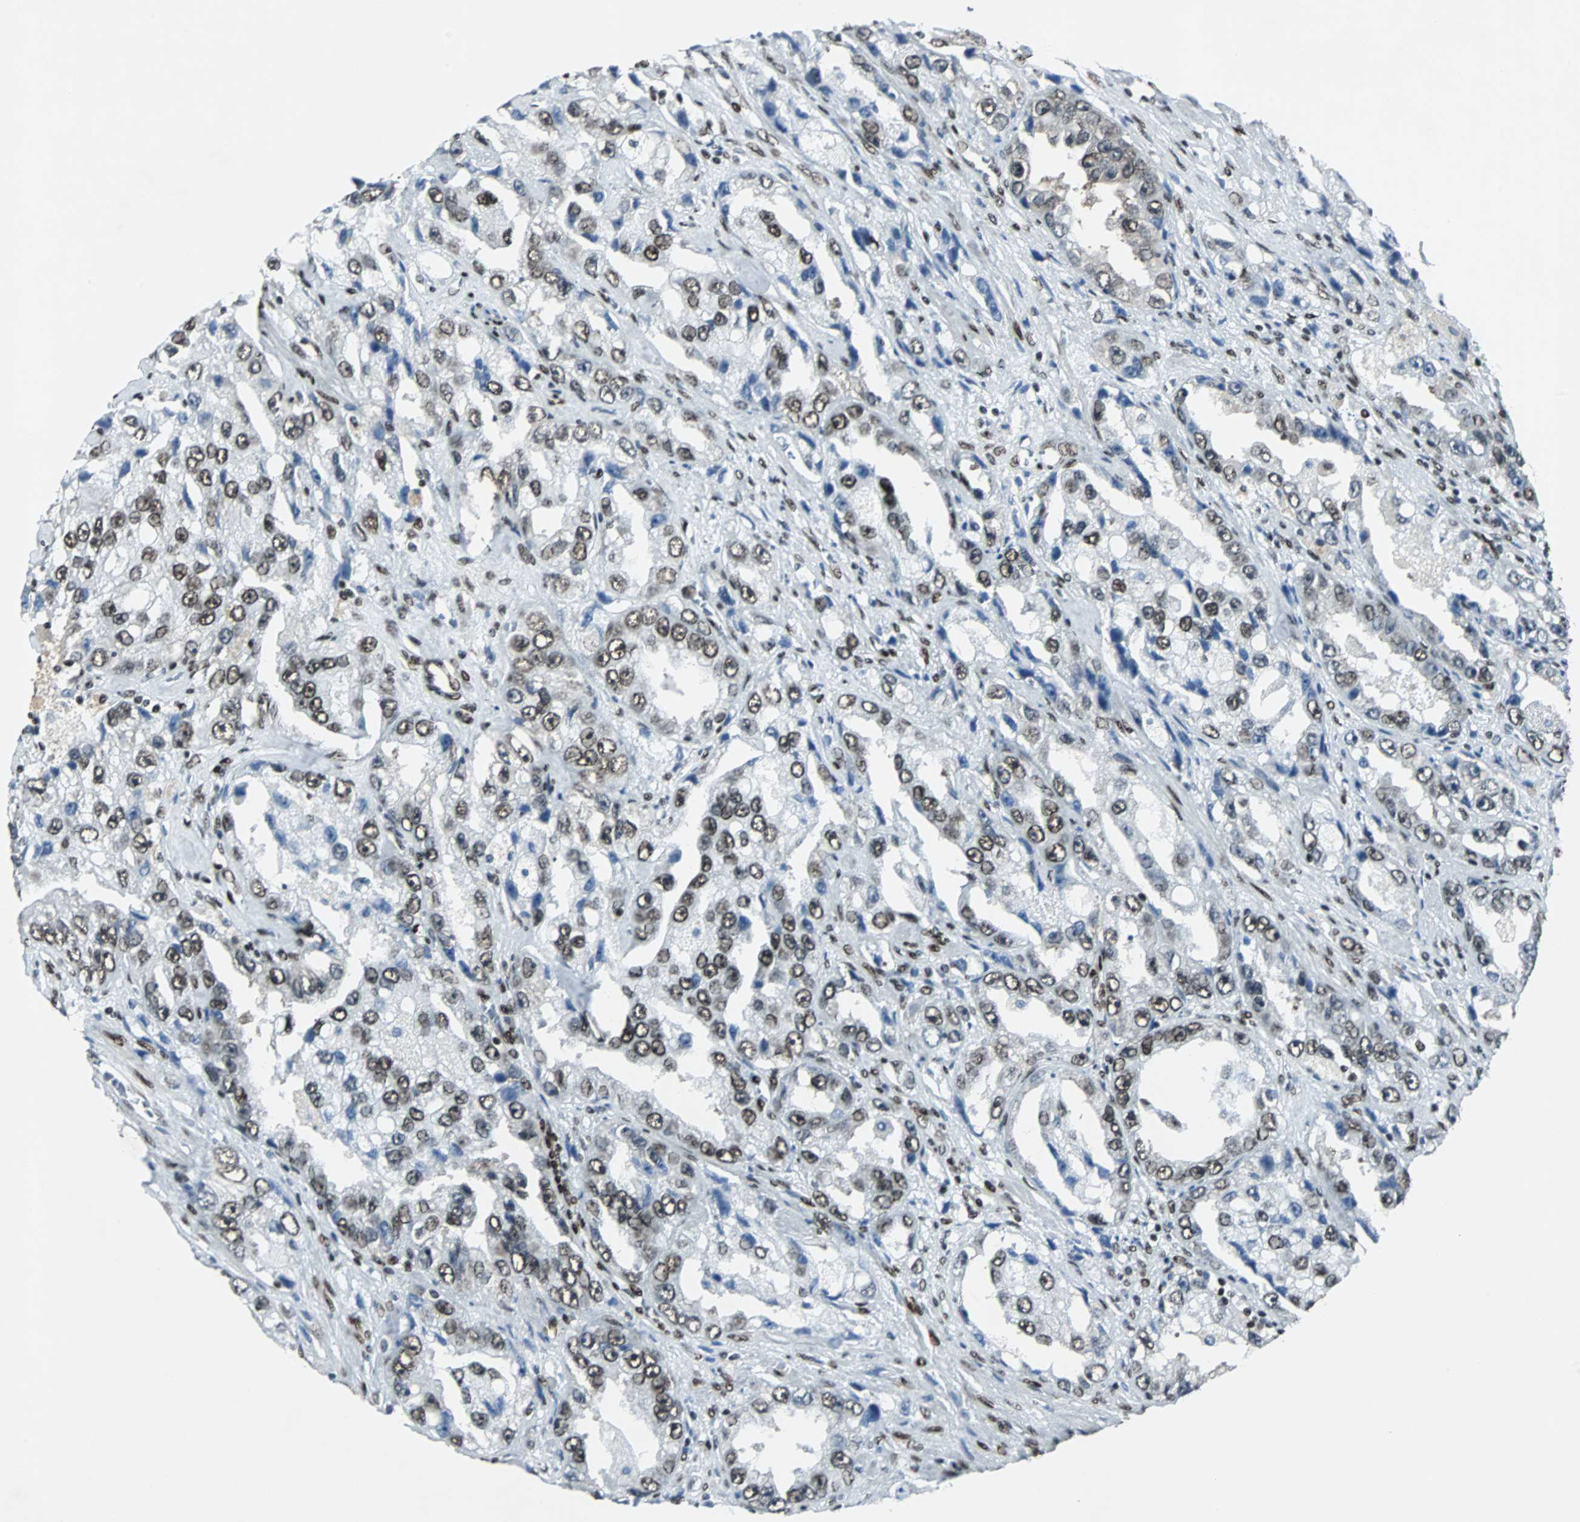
{"staining": {"intensity": "moderate", "quantity": ">75%", "location": "nuclear"}, "tissue": "prostate cancer", "cell_type": "Tumor cells", "image_type": "cancer", "snomed": [{"axis": "morphology", "description": "Adenocarcinoma, High grade"}, {"axis": "topography", "description": "Prostate"}], "caption": "The immunohistochemical stain labels moderate nuclear expression in tumor cells of prostate cancer tissue. Nuclei are stained in blue.", "gene": "MEF2D", "patient": {"sex": "male", "age": 63}}